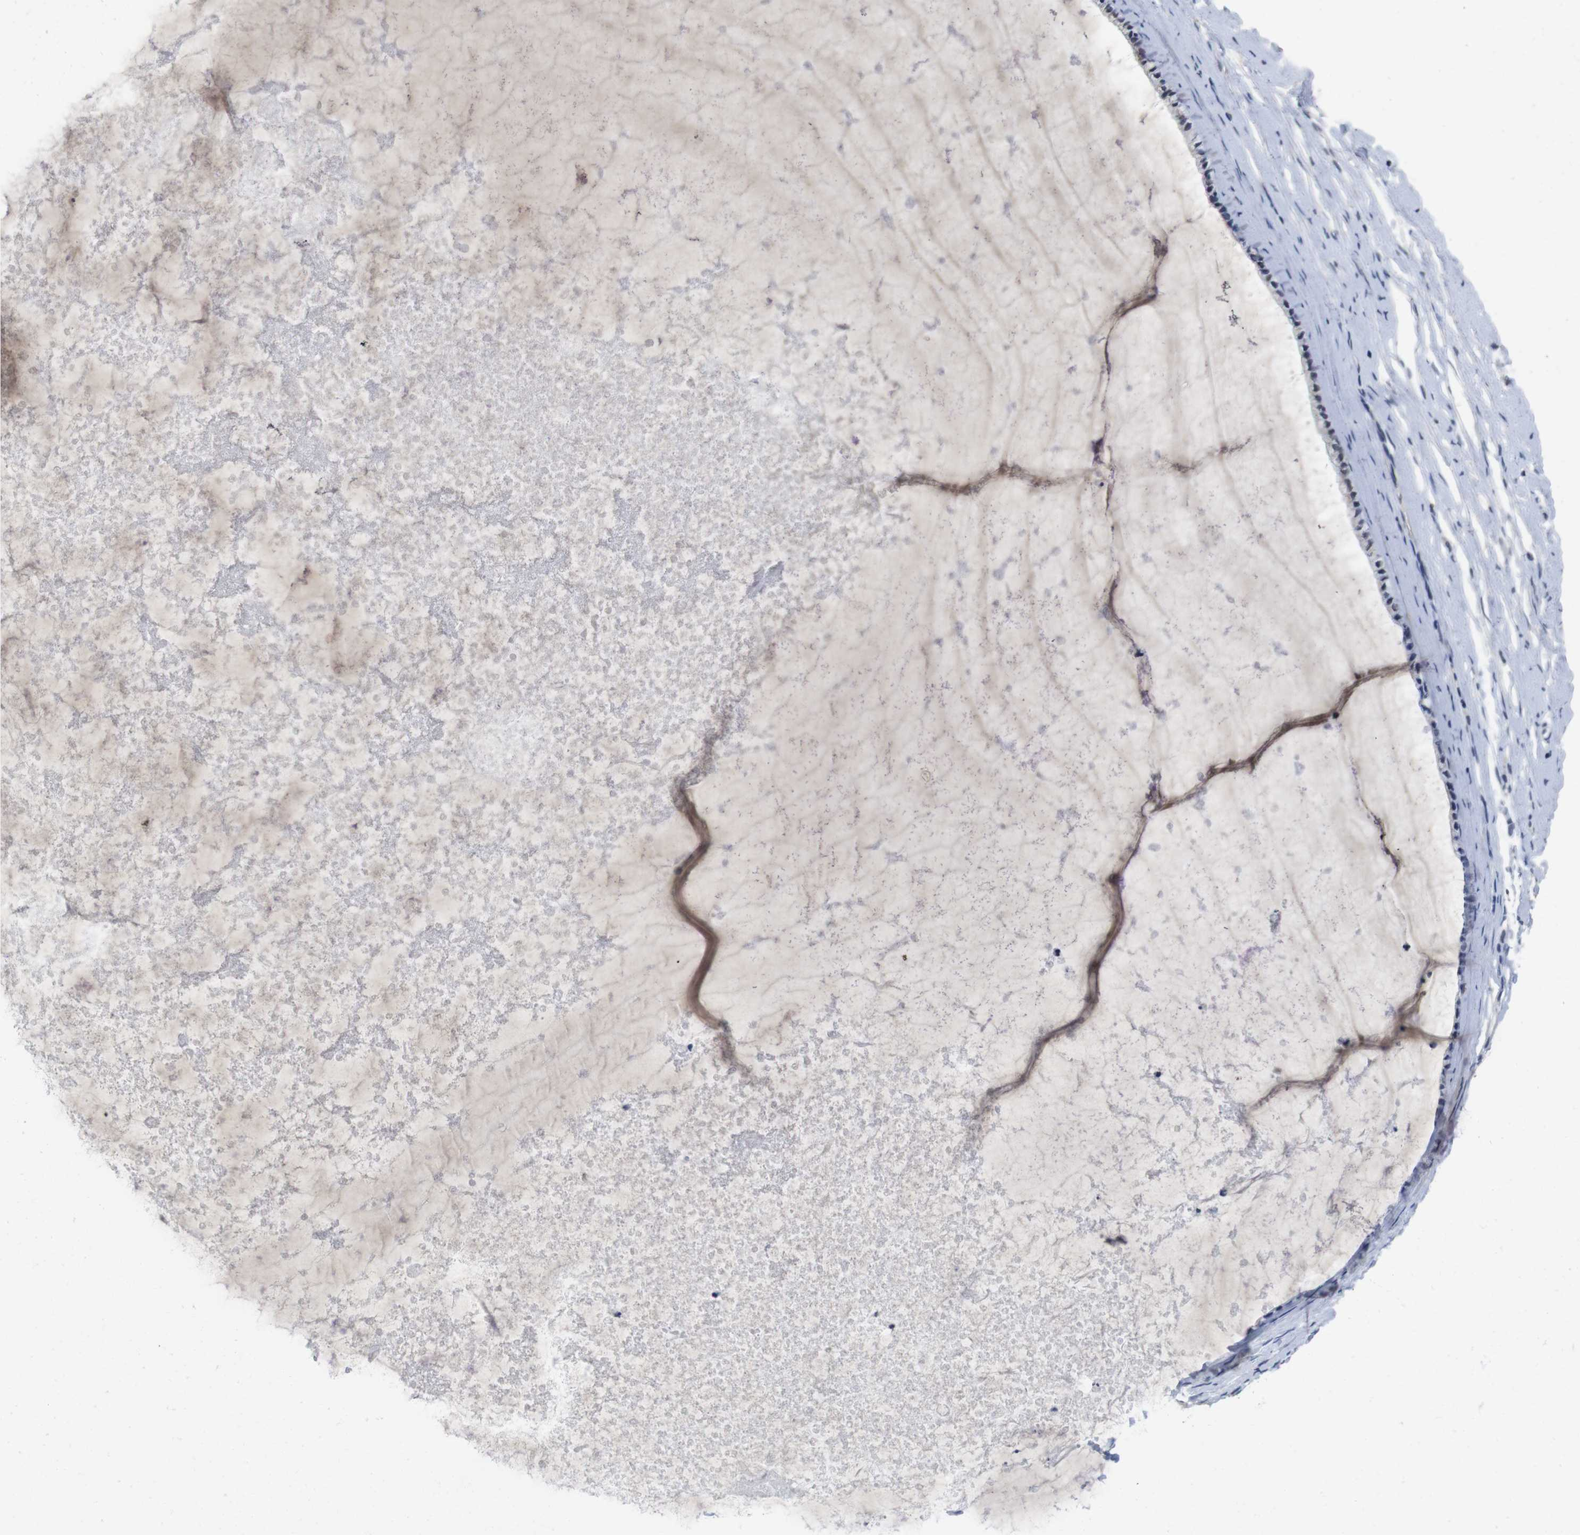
{"staining": {"intensity": "weak", "quantity": "<25%", "location": "nuclear"}, "tissue": "cervix", "cell_type": "Glandular cells", "image_type": "normal", "snomed": [{"axis": "morphology", "description": "Normal tissue, NOS"}, {"axis": "topography", "description": "Cervix"}], "caption": "High magnification brightfield microscopy of normal cervix stained with DAB (brown) and counterstained with hematoxylin (blue): glandular cells show no significant positivity. (DAB IHC visualized using brightfield microscopy, high magnification).", "gene": "SKP2", "patient": {"sex": "female", "age": 39}}